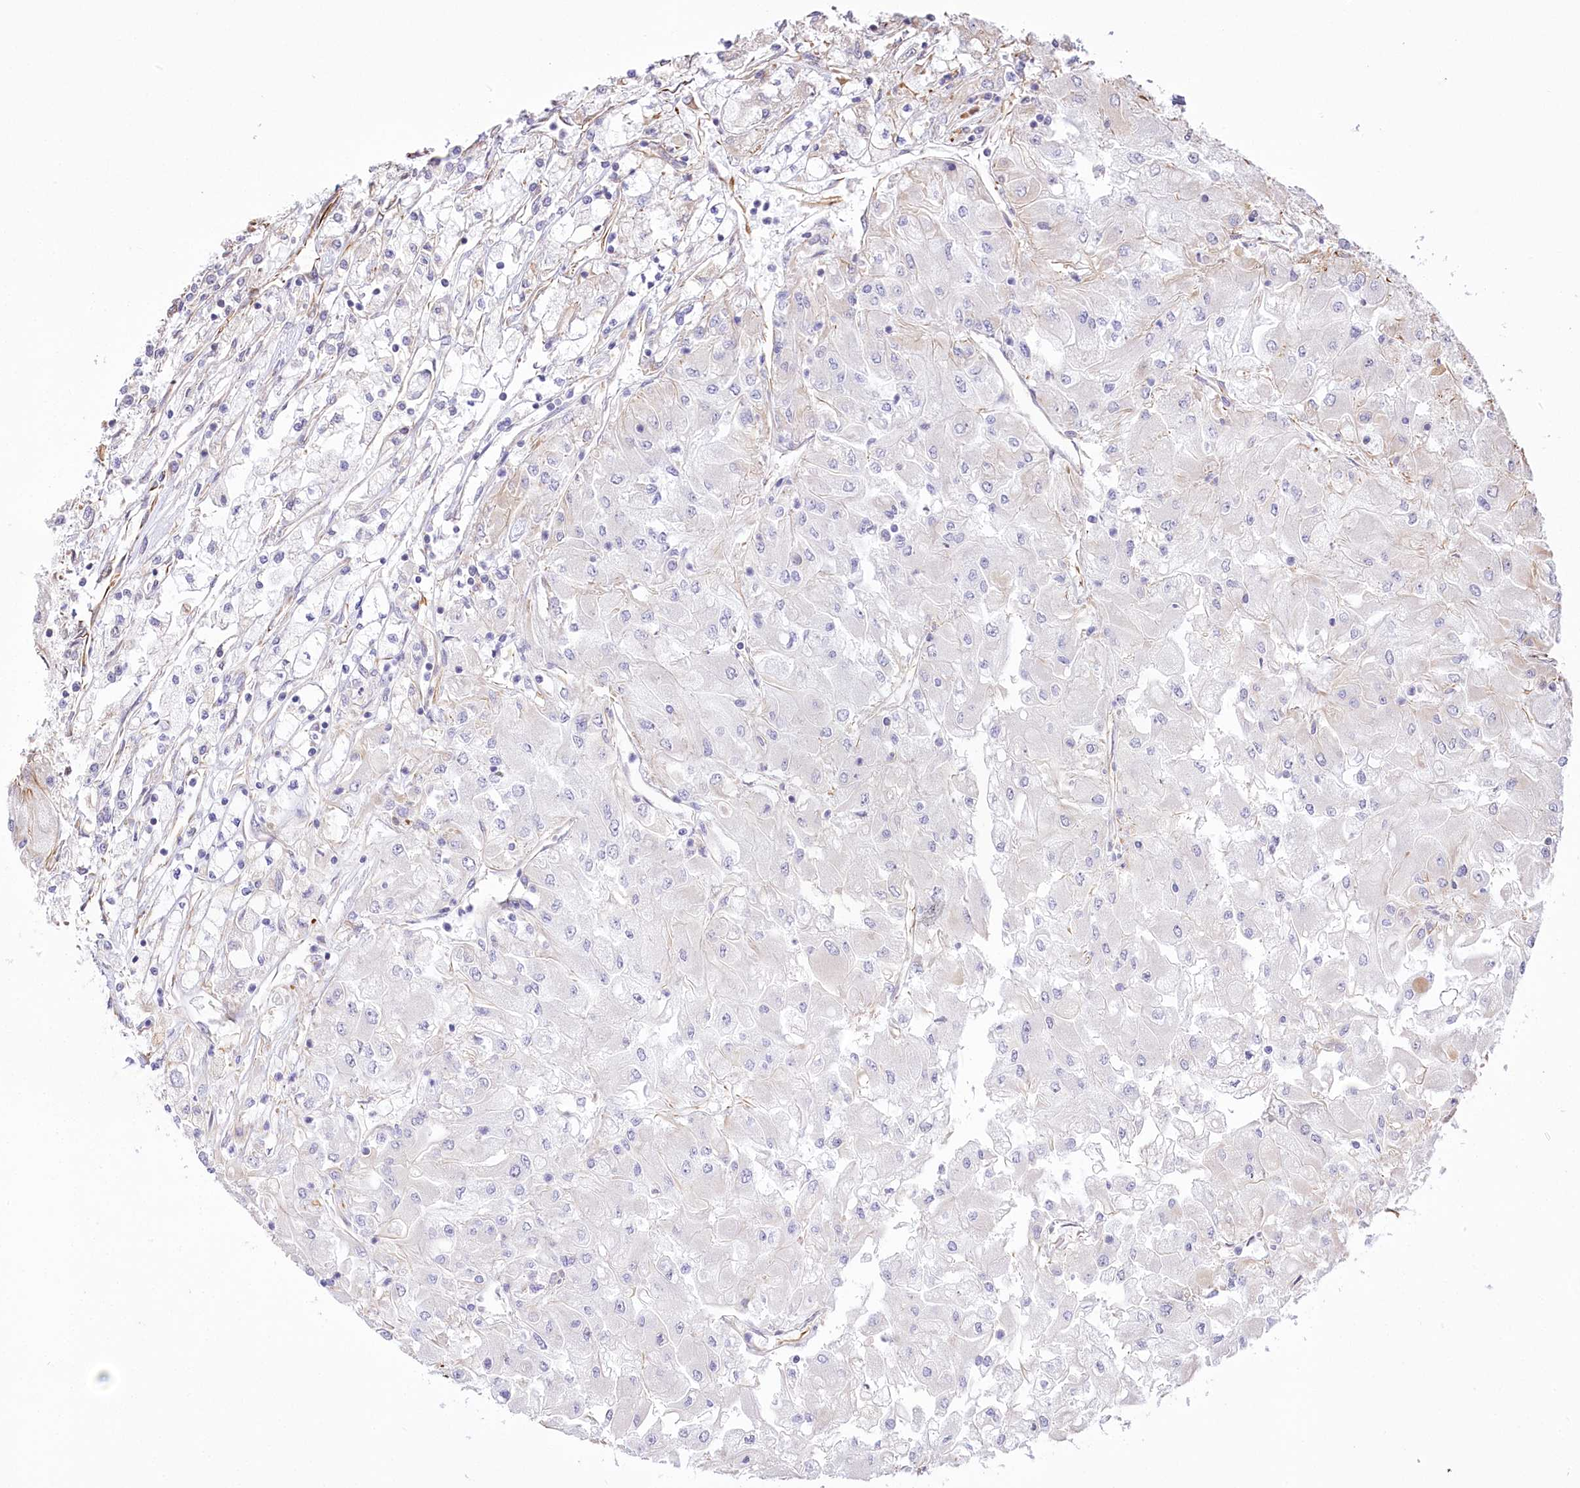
{"staining": {"intensity": "negative", "quantity": "none", "location": "none"}, "tissue": "renal cancer", "cell_type": "Tumor cells", "image_type": "cancer", "snomed": [{"axis": "morphology", "description": "Adenocarcinoma, NOS"}, {"axis": "topography", "description": "Kidney"}], "caption": "Immunohistochemical staining of human renal cancer (adenocarcinoma) shows no significant expression in tumor cells.", "gene": "TTC1", "patient": {"sex": "male", "age": 80}}